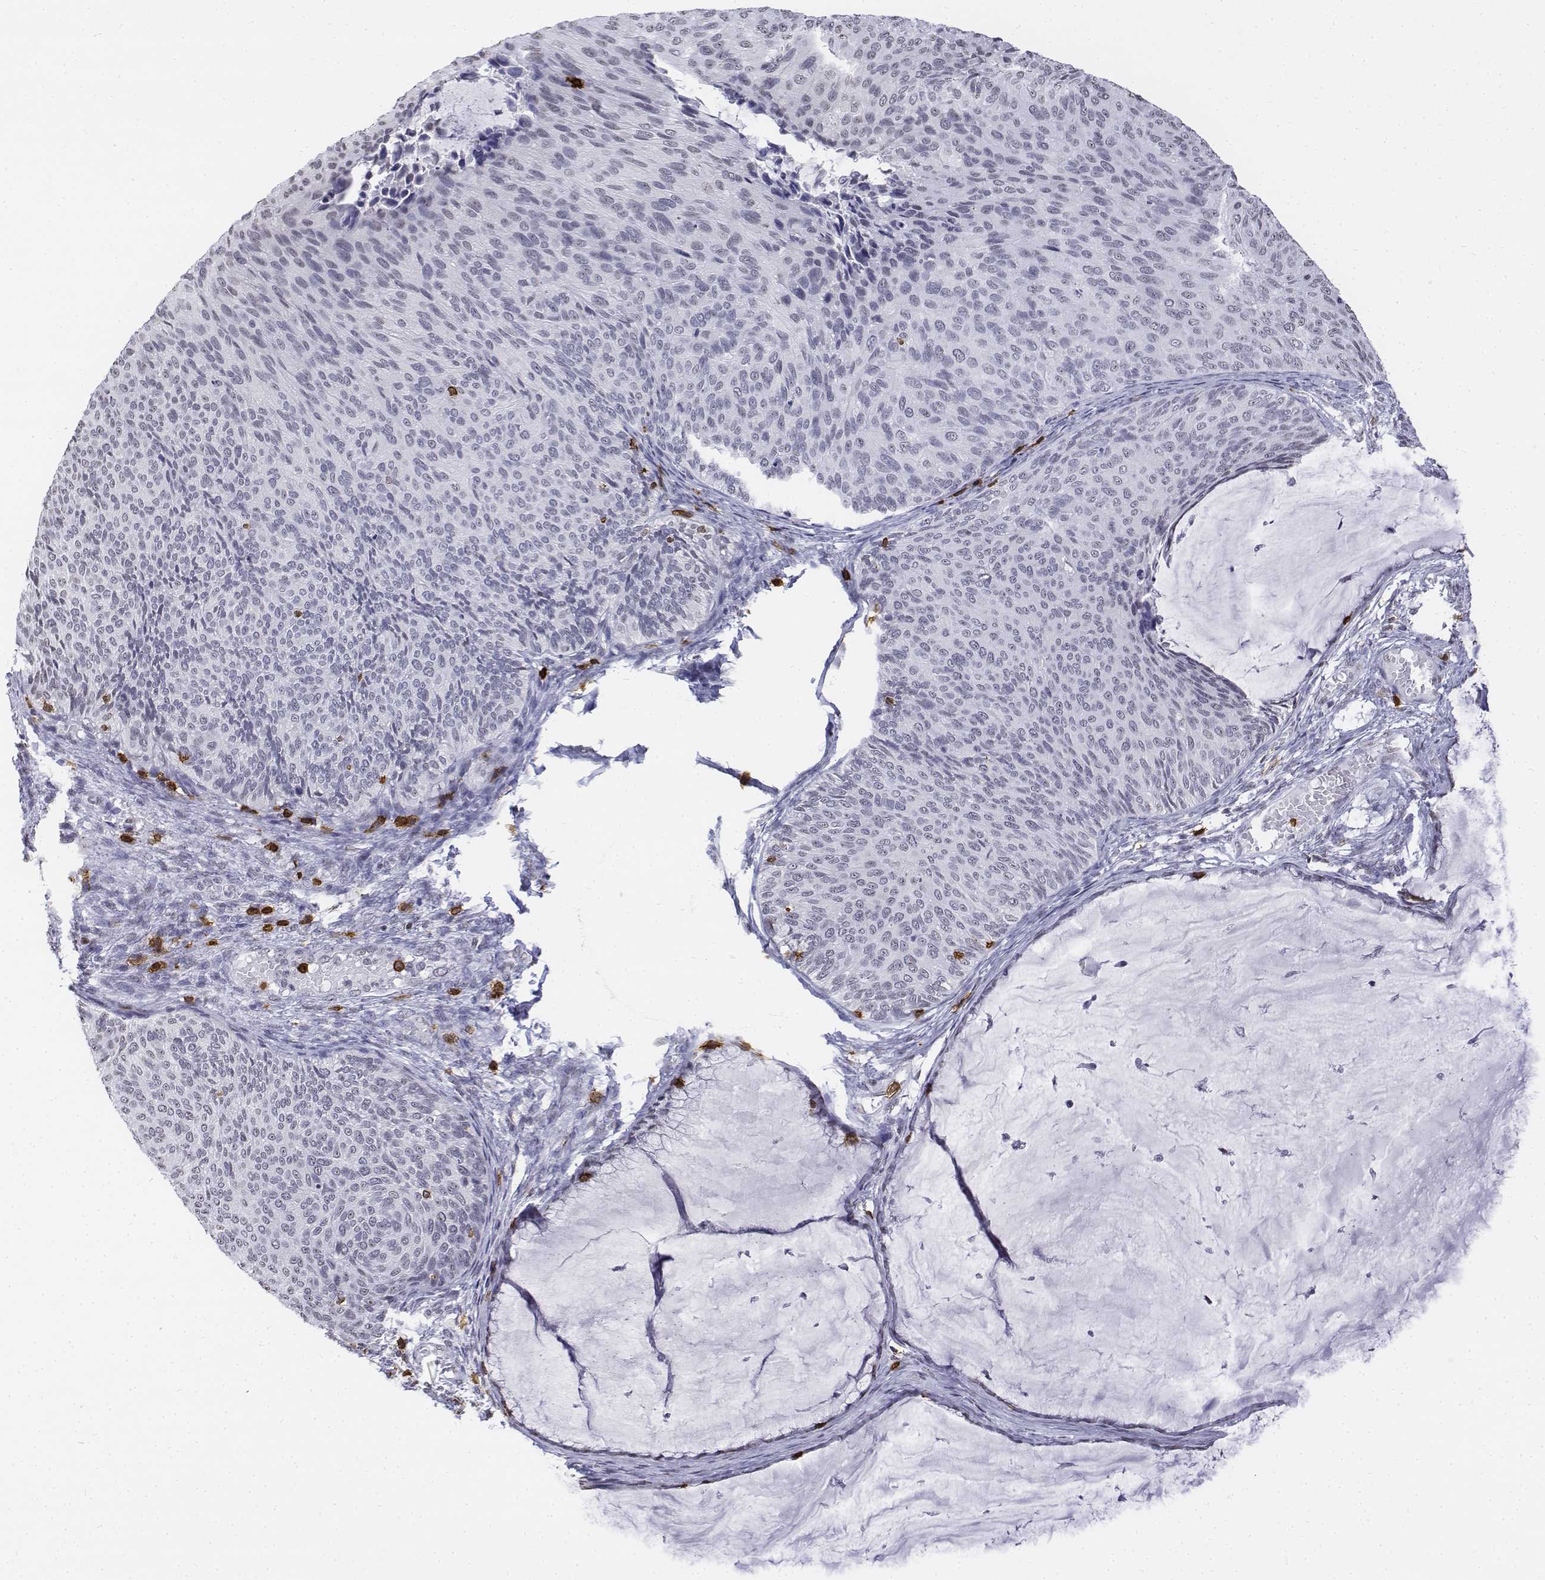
{"staining": {"intensity": "negative", "quantity": "none", "location": "none"}, "tissue": "cervical cancer", "cell_type": "Tumor cells", "image_type": "cancer", "snomed": [{"axis": "morphology", "description": "Squamous cell carcinoma, NOS"}, {"axis": "topography", "description": "Cervix"}], "caption": "An image of cervical cancer stained for a protein demonstrates no brown staining in tumor cells.", "gene": "CD3E", "patient": {"sex": "female", "age": 36}}